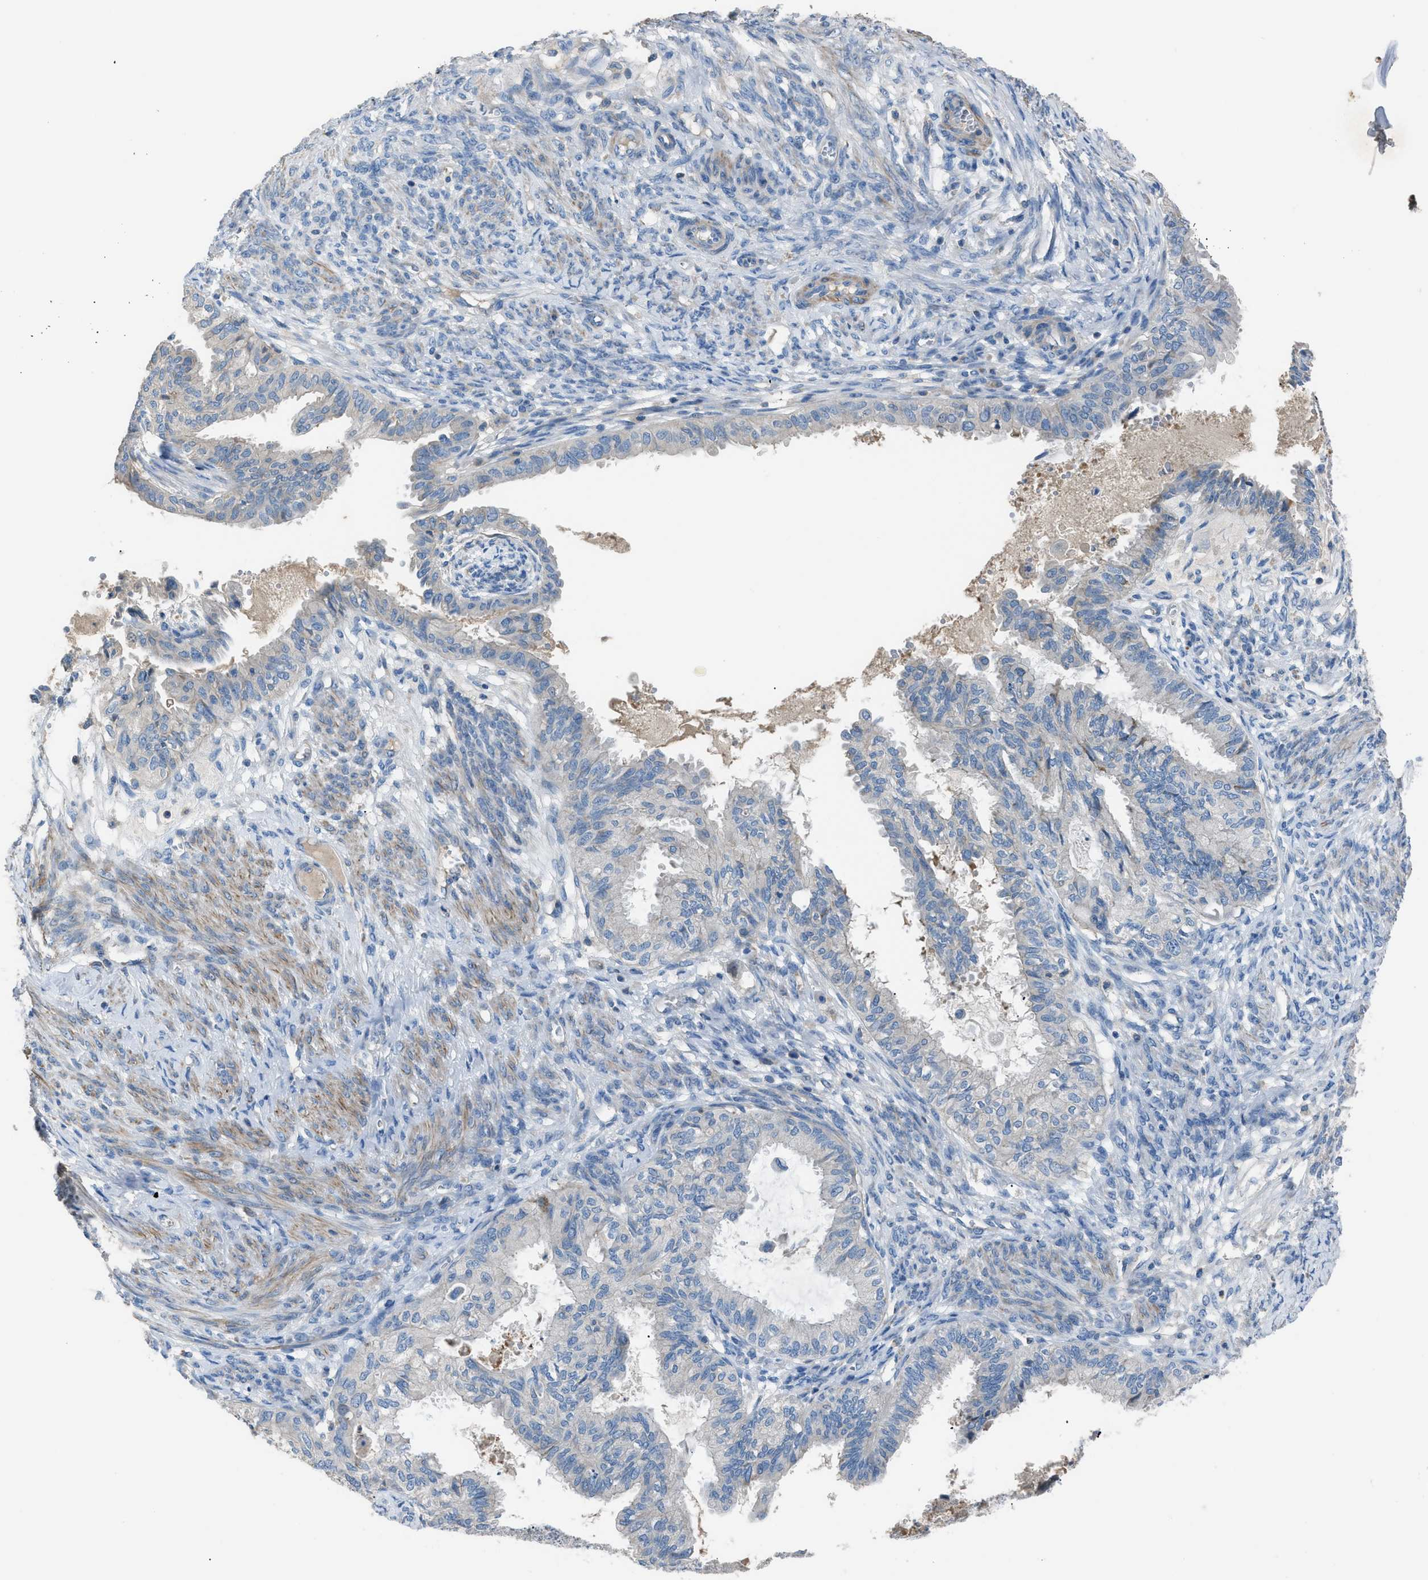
{"staining": {"intensity": "negative", "quantity": "none", "location": "none"}, "tissue": "cervical cancer", "cell_type": "Tumor cells", "image_type": "cancer", "snomed": [{"axis": "morphology", "description": "Normal tissue, NOS"}, {"axis": "morphology", "description": "Adenocarcinoma, NOS"}, {"axis": "topography", "description": "Cervix"}, {"axis": "topography", "description": "Endometrium"}], "caption": "Cervical cancer (adenocarcinoma) stained for a protein using immunohistochemistry shows no positivity tumor cells.", "gene": "SGCZ", "patient": {"sex": "female", "age": 86}}